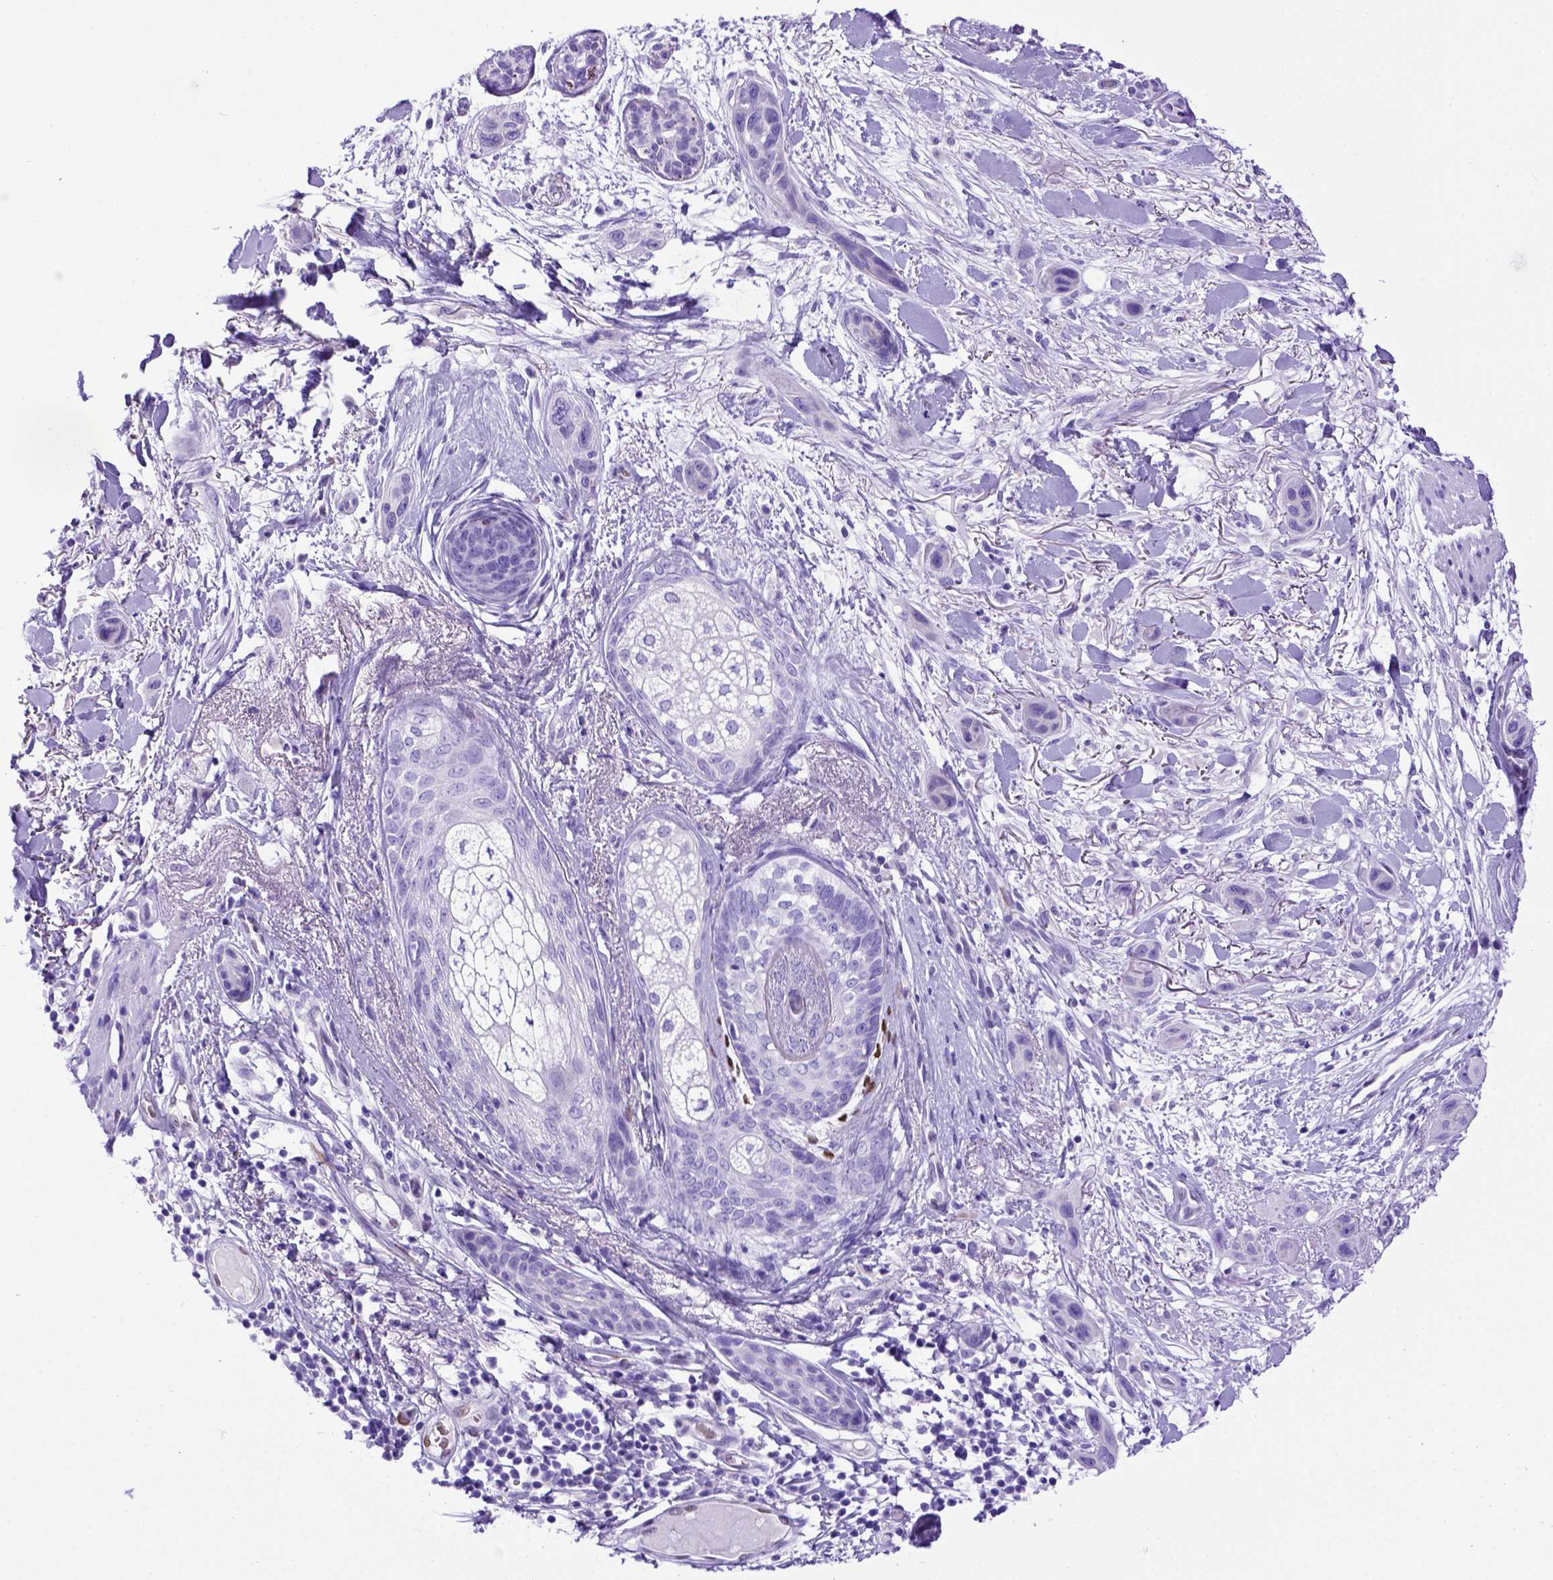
{"staining": {"intensity": "negative", "quantity": "none", "location": "none"}, "tissue": "skin cancer", "cell_type": "Tumor cells", "image_type": "cancer", "snomed": [{"axis": "morphology", "description": "Squamous cell carcinoma, NOS"}, {"axis": "topography", "description": "Skin"}], "caption": "High power microscopy micrograph of an IHC image of skin cancer, revealing no significant expression in tumor cells.", "gene": "MEOX2", "patient": {"sex": "male", "age": 79}}